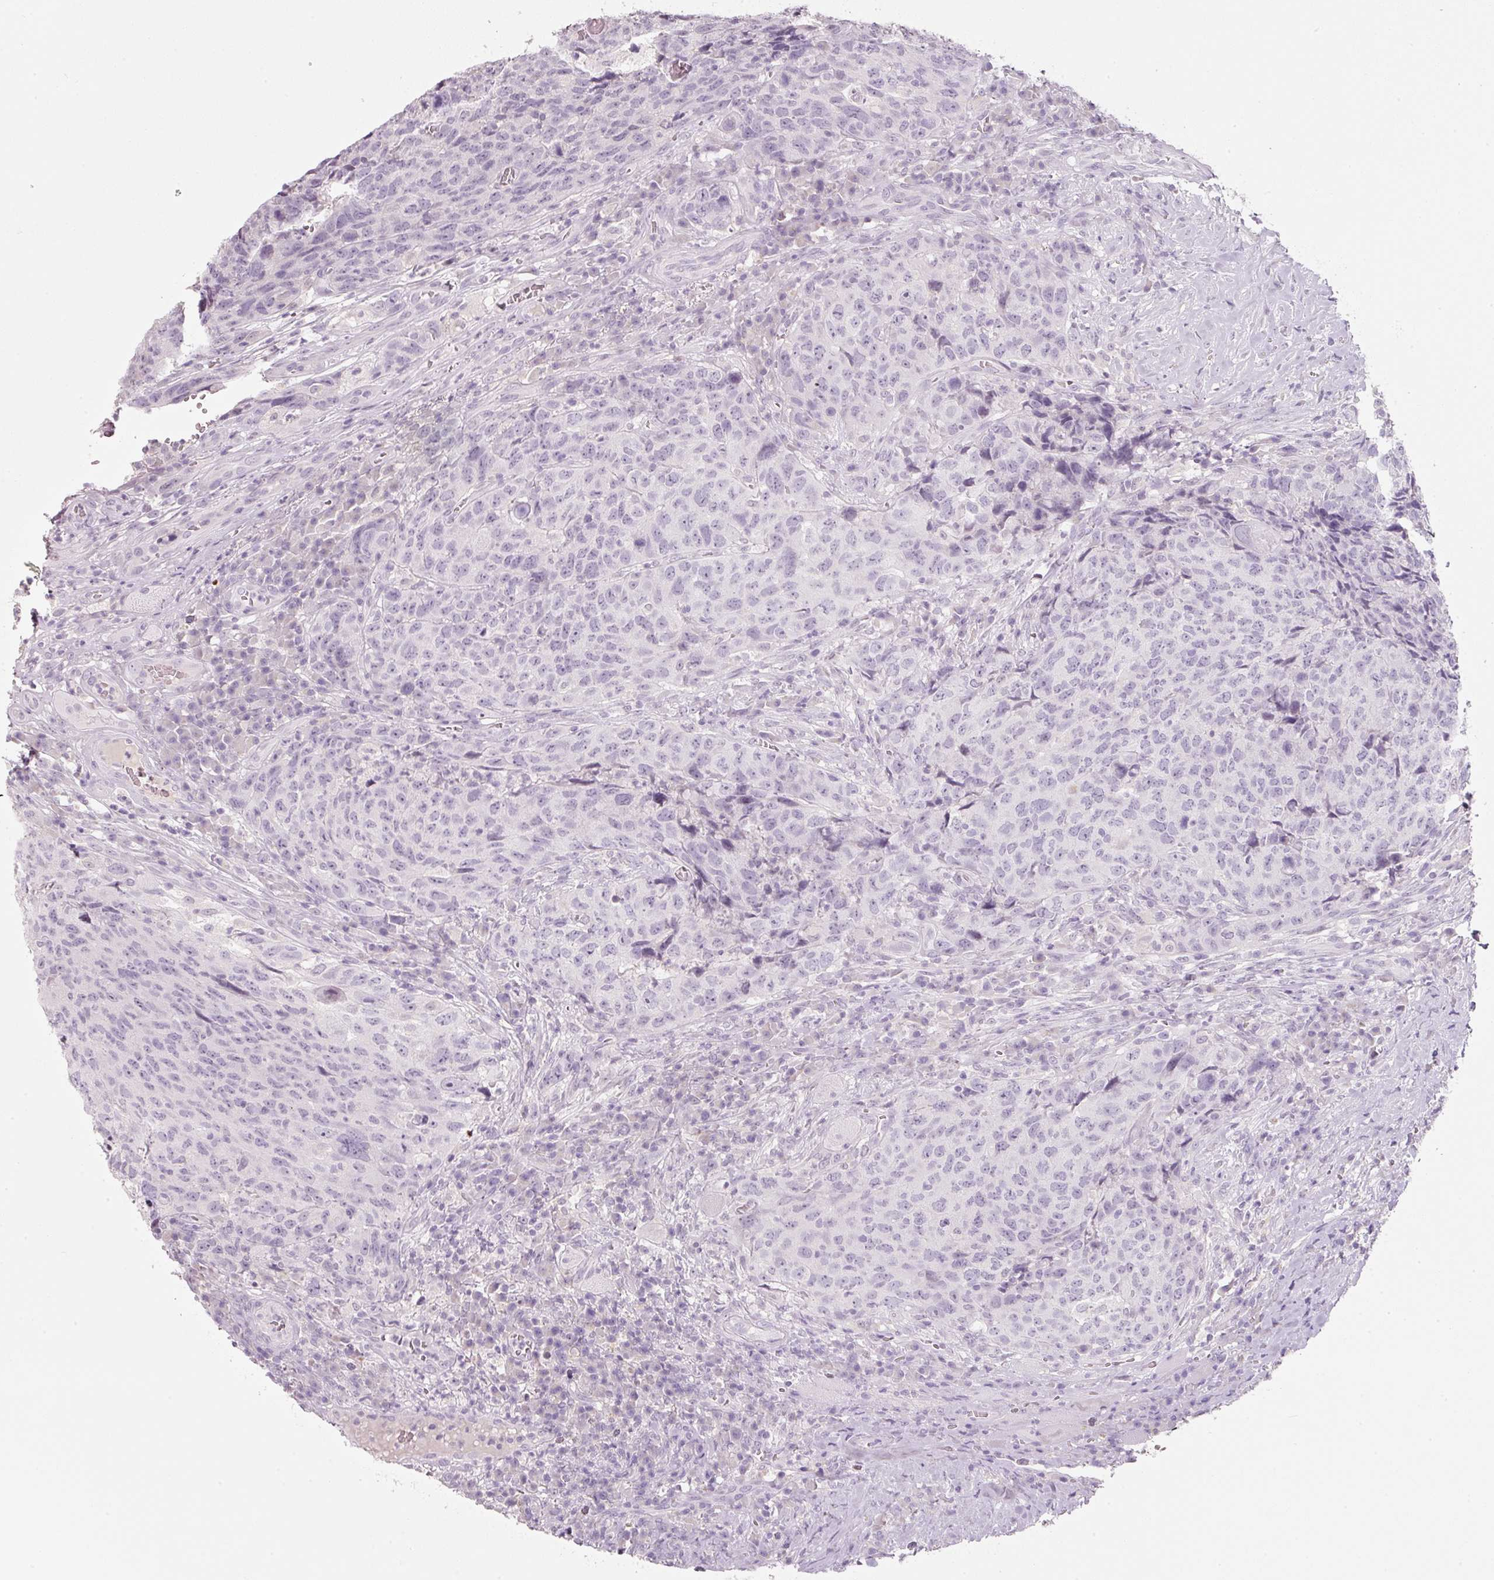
{"staining": {"intensity": "negative", "quantity": "none", "location": "none"}, "tissue": "head and neck cancer", "cell_type": "Tumor cells", "image_type": "cancer", "snomed": [{"axis": "morphology", "description": "Squamous cell carcinoma, NOS"}, {"axis": "topography", "description": "Head-Neck"}], "caption": "Tumor cells are negative for brown protein staining in head and neck squamous cell carcinoma.", "gene": "ENSG00000206549", "patient": {"sex": "male", "age": 66}}